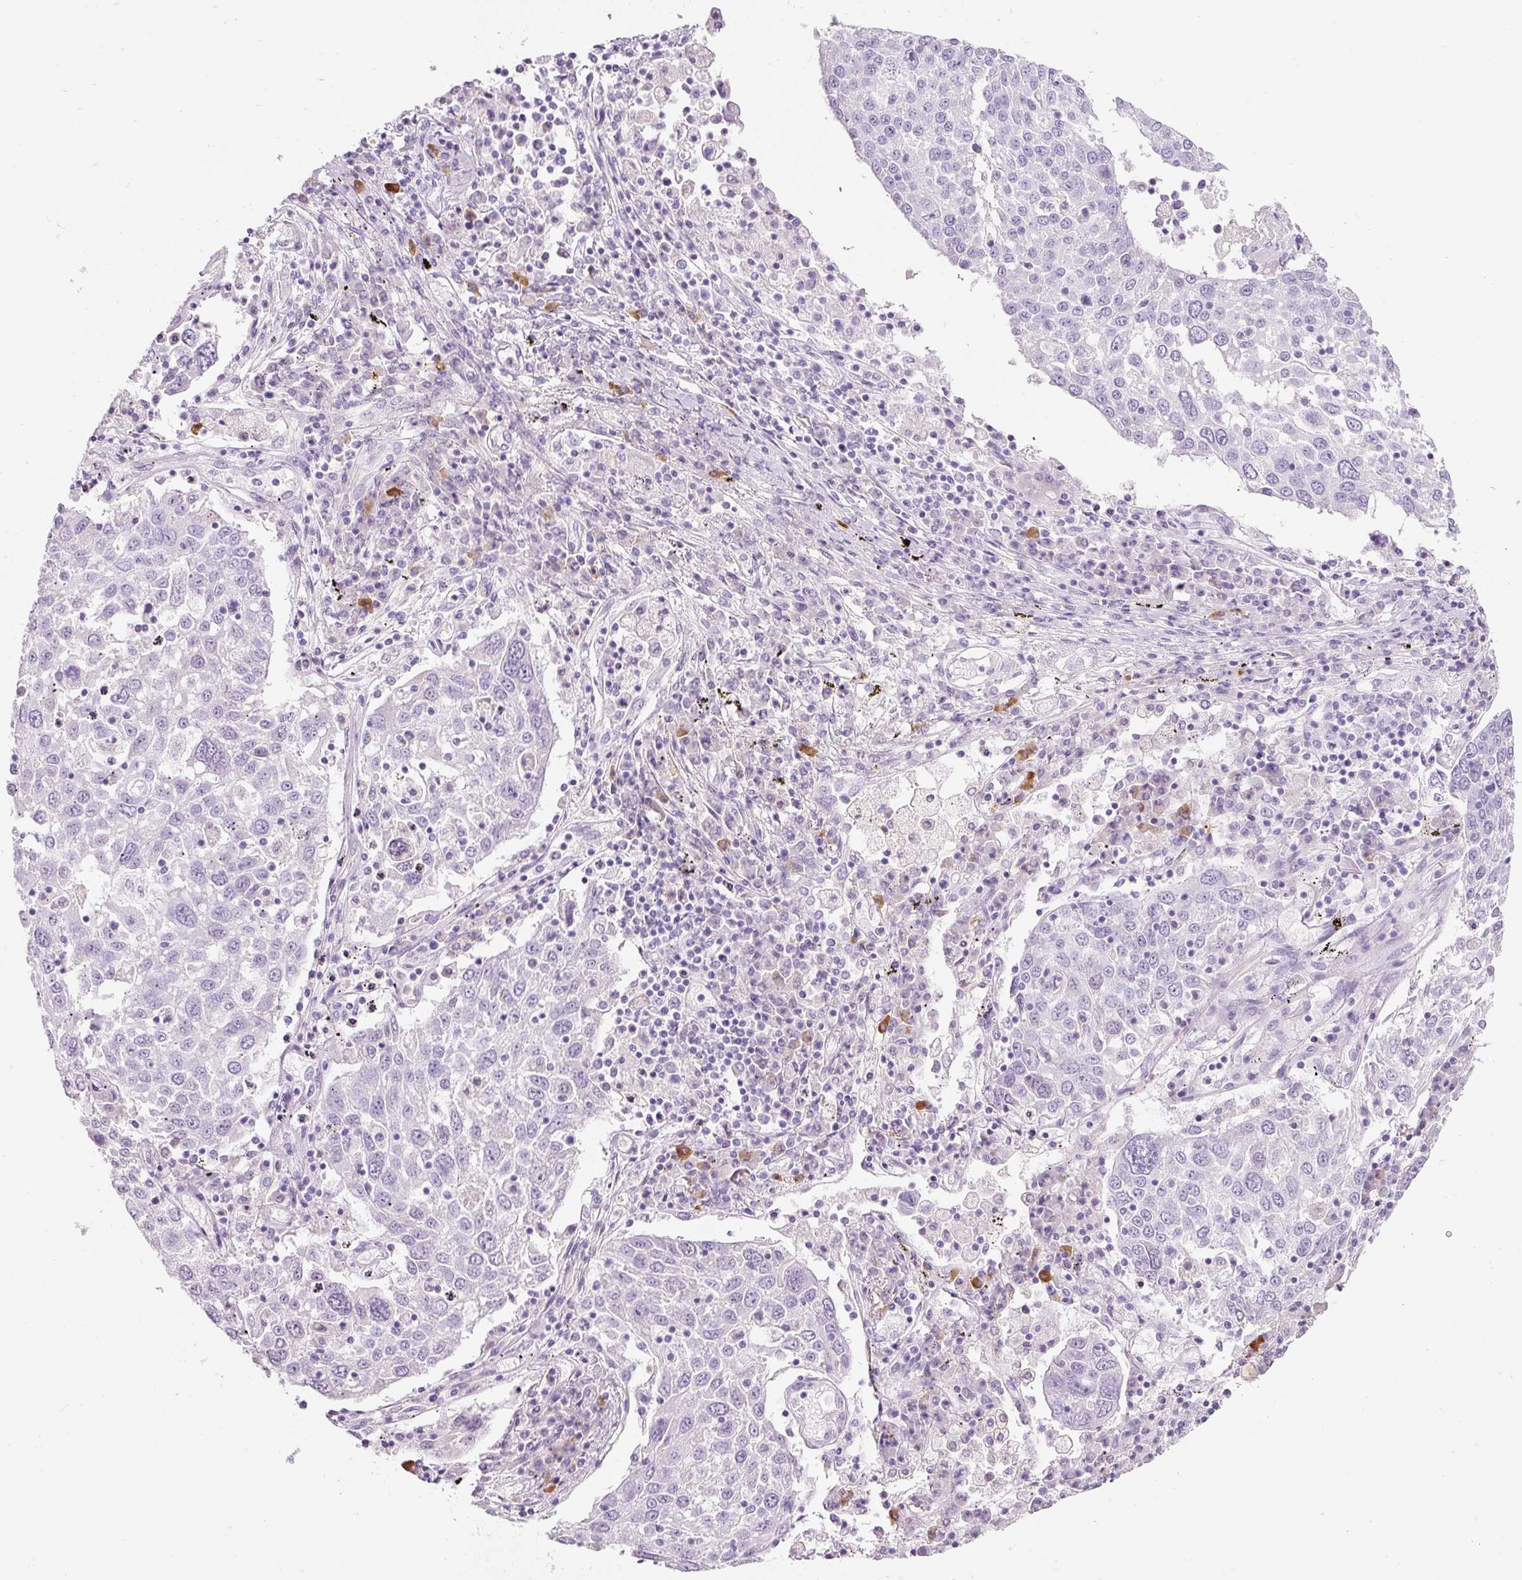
{"staining": {"intensity": "negative", "quantity": "none", "location": "none"}, "tissue": "lung cancer", "cell_type": "Tumor cells", "image_type": "cancer", "snomed": [{"axis": "morphology", "description": "Squamous cell carcinoma, NOS"}, {"axis": "topography", "description": "Lung"}], "caption": "Squamous cell carcinoma (lung) was stained to show a protein in brown. There is no significant positivity in tumor cells.", "gene": "DNM1", "patient": {"sex": "male", "age": 65}}